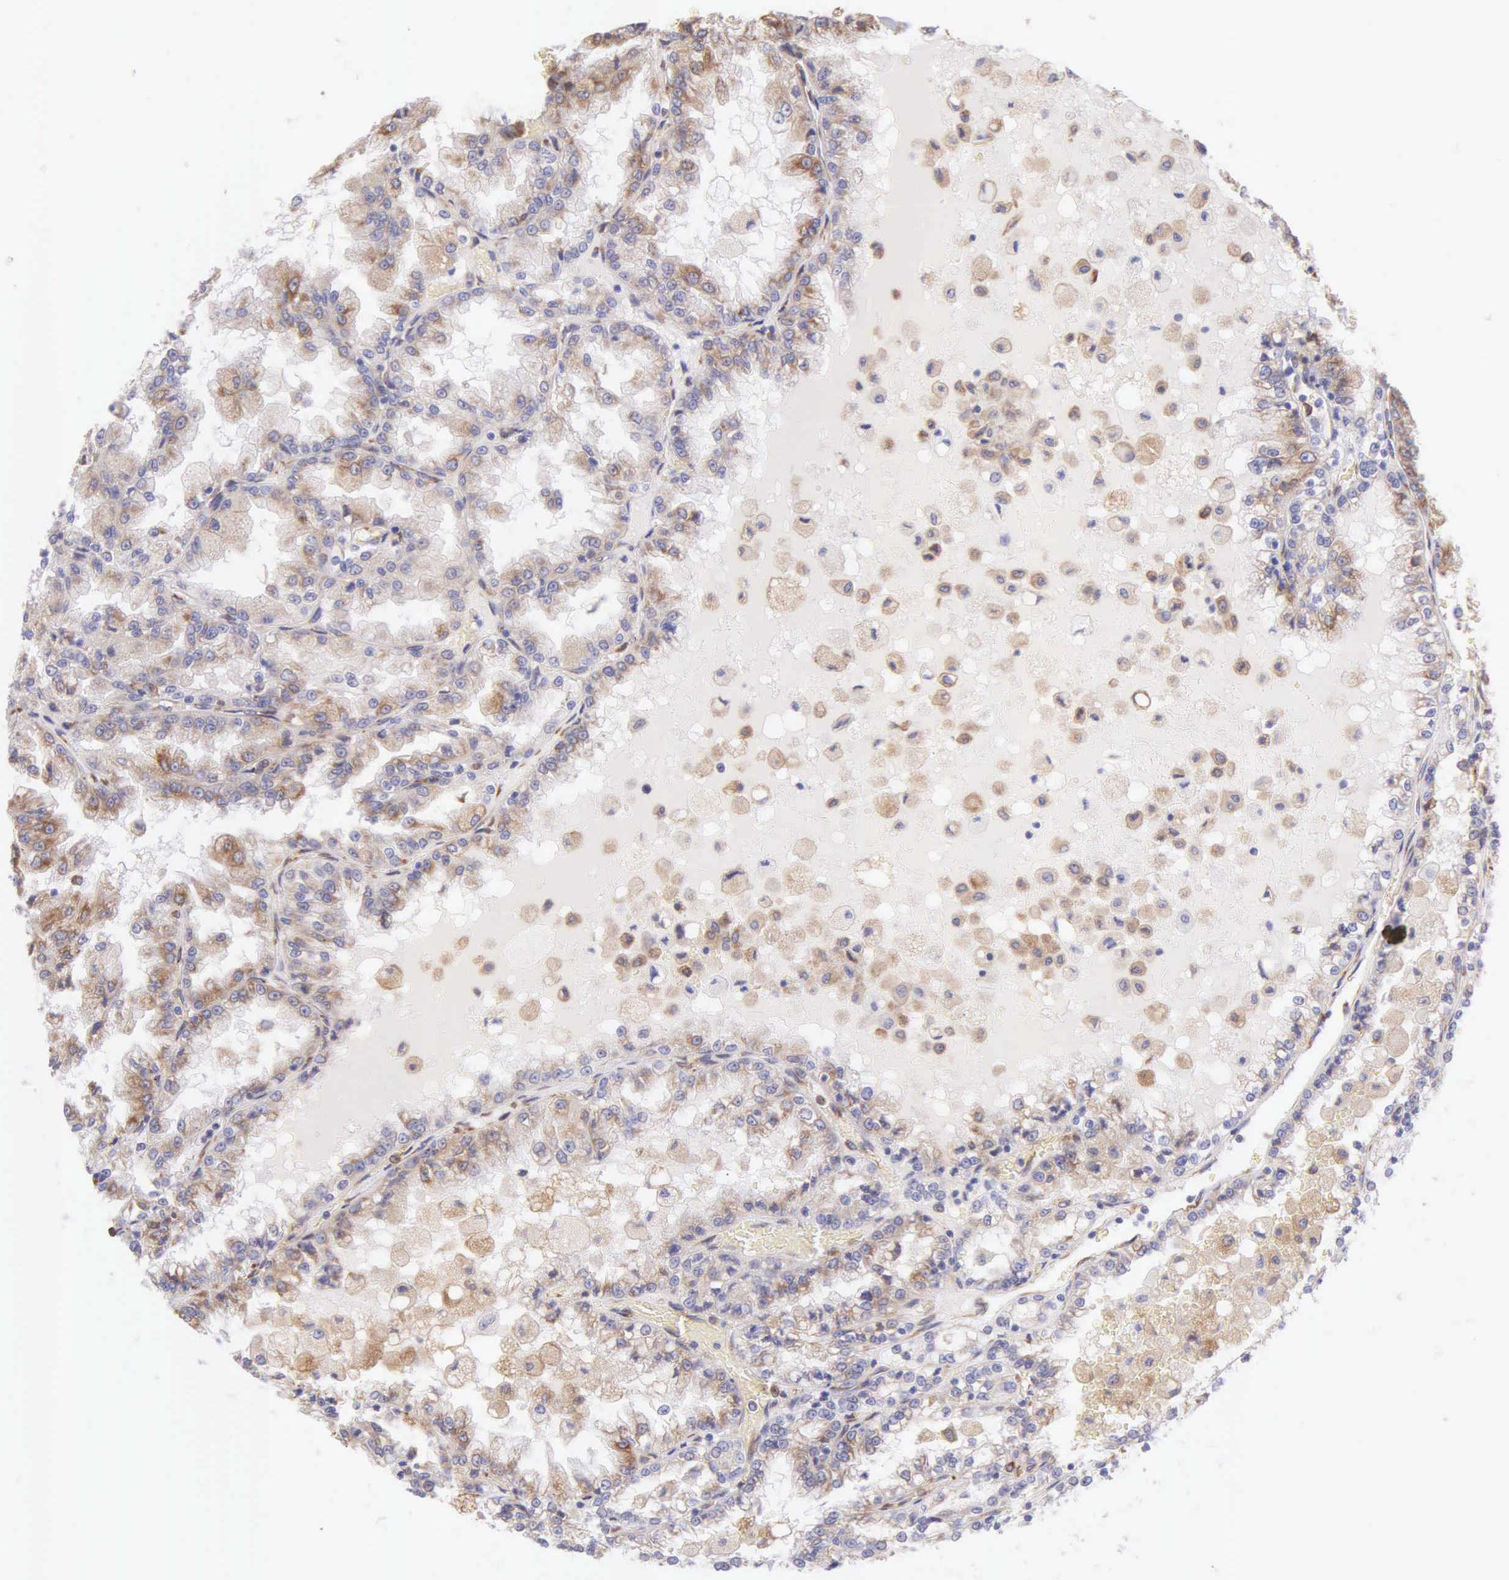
{"staining": {"intensity": "weak", "quantity": "25%-75%", "location": "cytoplasmic/membranous"}, "tissue": "renal cancer", "cell_type": "Tumor cells", "image_type": "cancer", "snomed": [{"axis": "morphology", "description": "Adenocarcinoma, NOS"}, {"axis": "topography", "description": "Kidney"}], "caption": "Brown immunohistochemical staining in renal adenocarcinoma shows weak cytoplasmic/membranous expression in about 25%-75% of tumor cells.", "gene": "CKAP4", "patient": {"sex": "female", "age": 56}}